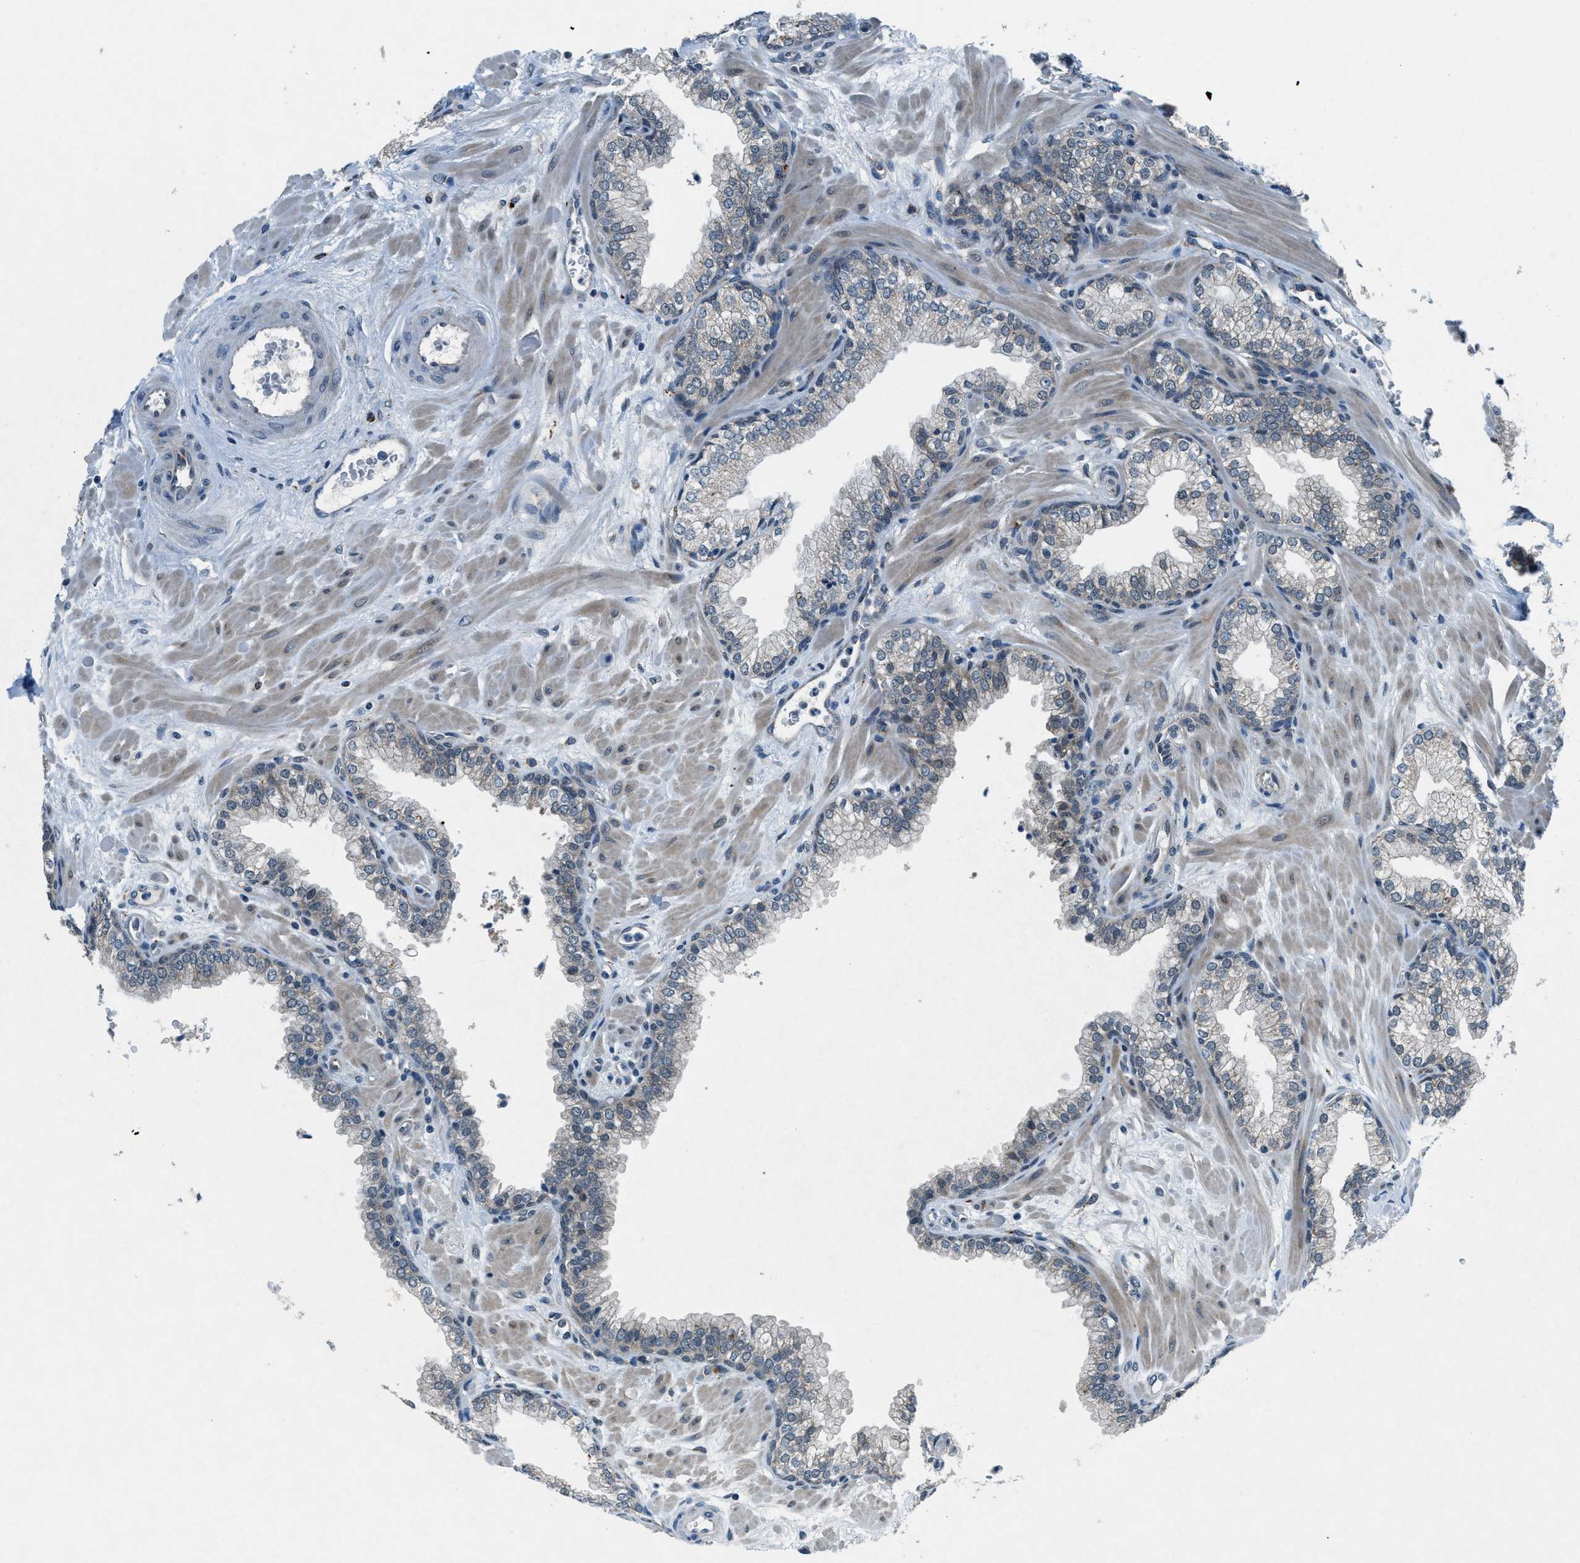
{"staining": {"intensity": "moderate", "quantity": "<25%", "location": "cytoplasmic/membranous"}, "tissue": "prostate", "cell_type": "Glandular cells", "image_type": "normal", "snomed": [{"axis": "morphology", "description": "Normal tissue, NOS"}, {"axis": "morphology", "description": "Urothelial carcinoma, Low grade"}, {"axis": "topography", "description": "Urinary bladder"}, {"axis": "topography", "description": "Prostate"}], "caption": "Unremarkable prostate exhibits moderate cytoplasmic/membranous expression in approximately <25% of glandular cells.", "gene": "GINM1", "patient": {"sex": "male", "age": 60}}